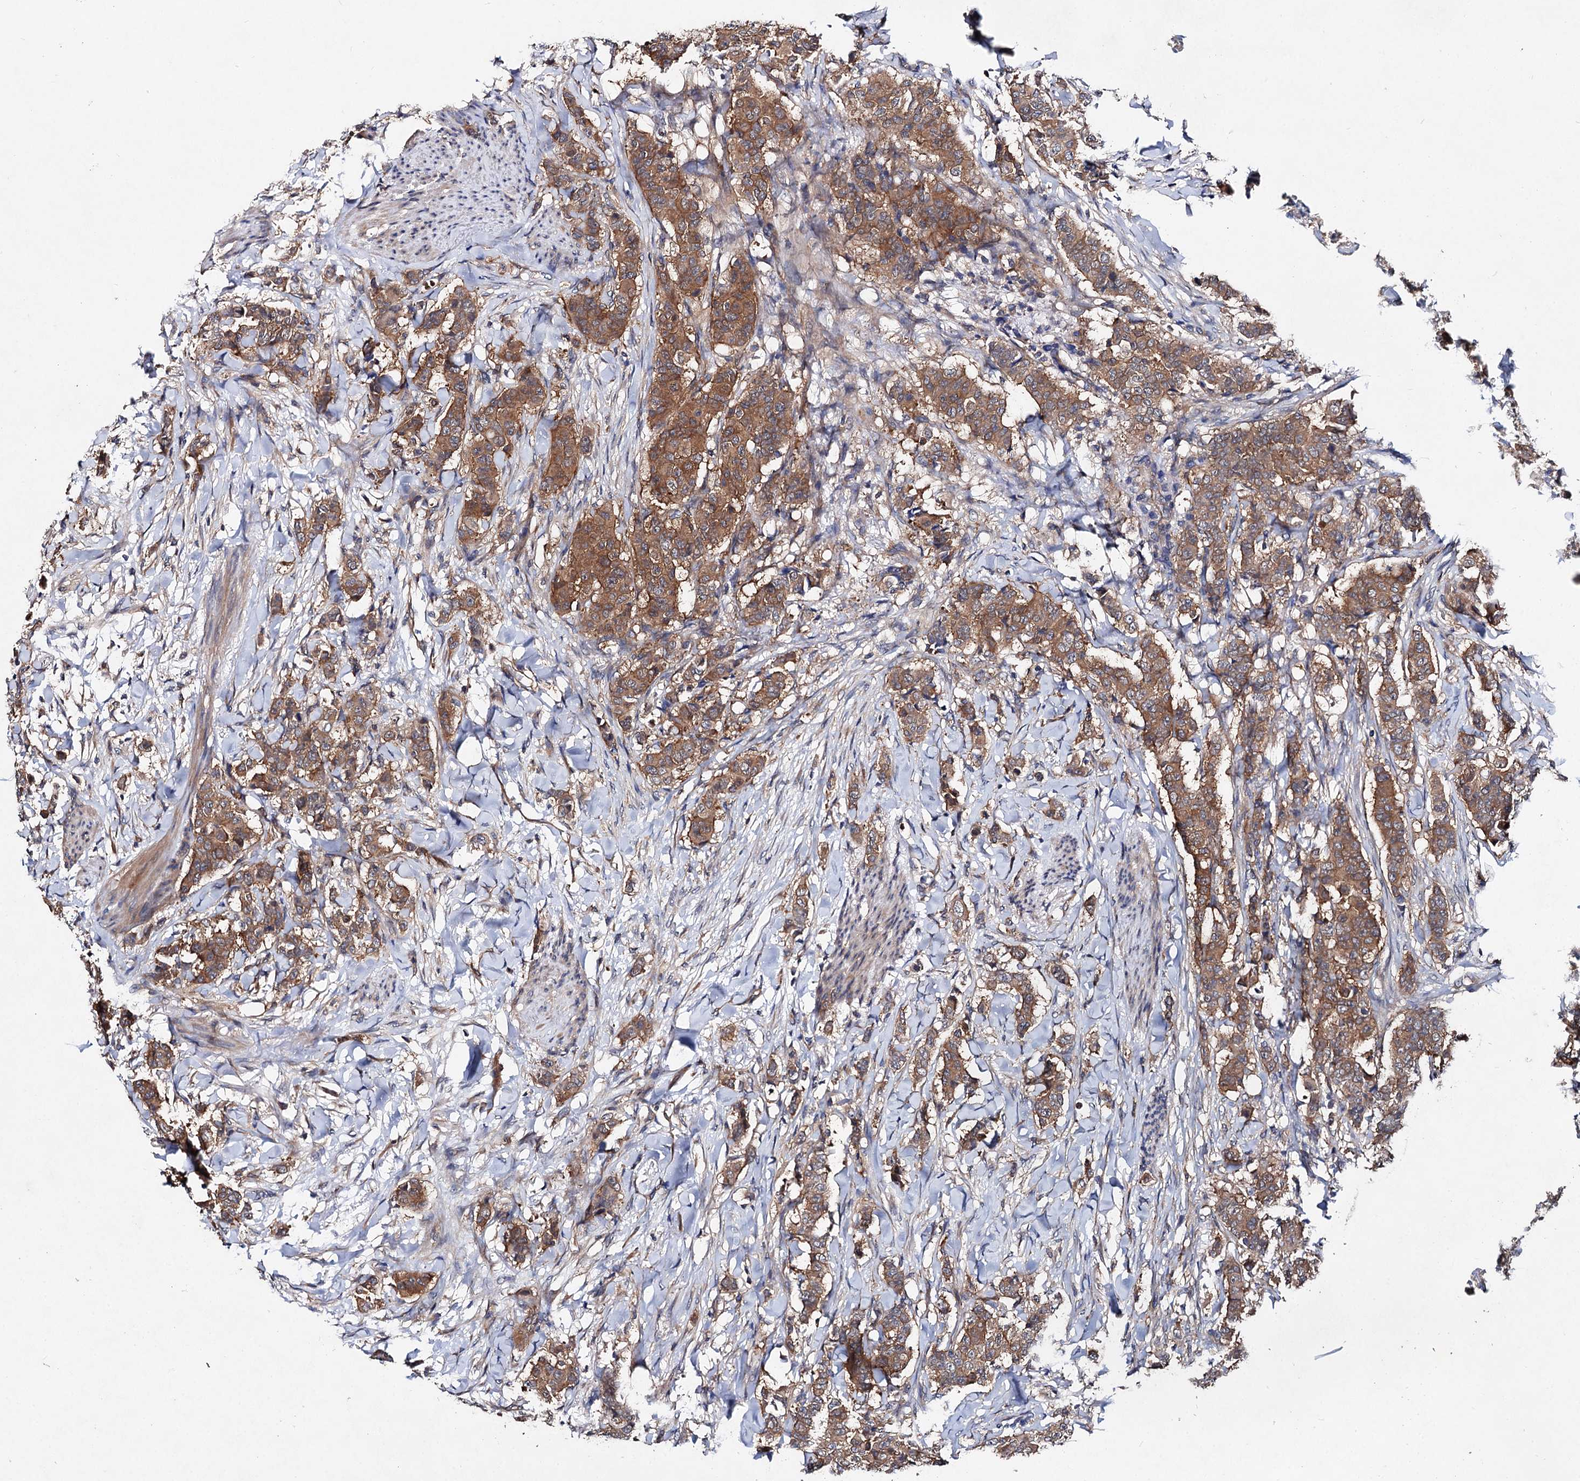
{"staining": {"intensity": "moderate", "quantity": ">75%", "location": "cytoplasmic/membranous"}, "tissue": "breast cancer", "cell_type": "Tumor cells", "image_type": "cancer", "snomed": [{"axis": "morphology", "description": "Duct carcinoma"}, {"axis": "topography", "description": "Breast"}], "caption": "Immunohistochemistry (IHC) of breast intraductal carcinoma exhibits medium levels of moderate cytoplasmic/membranous expression in about >75% of tumor cells. The protein is stained brown, and the nuclei are stained in blue (DAB IHC with brightfield microscopy, high magnification).", "gene": "VPS29", "patient": {"sex": "female", "age": 40}}